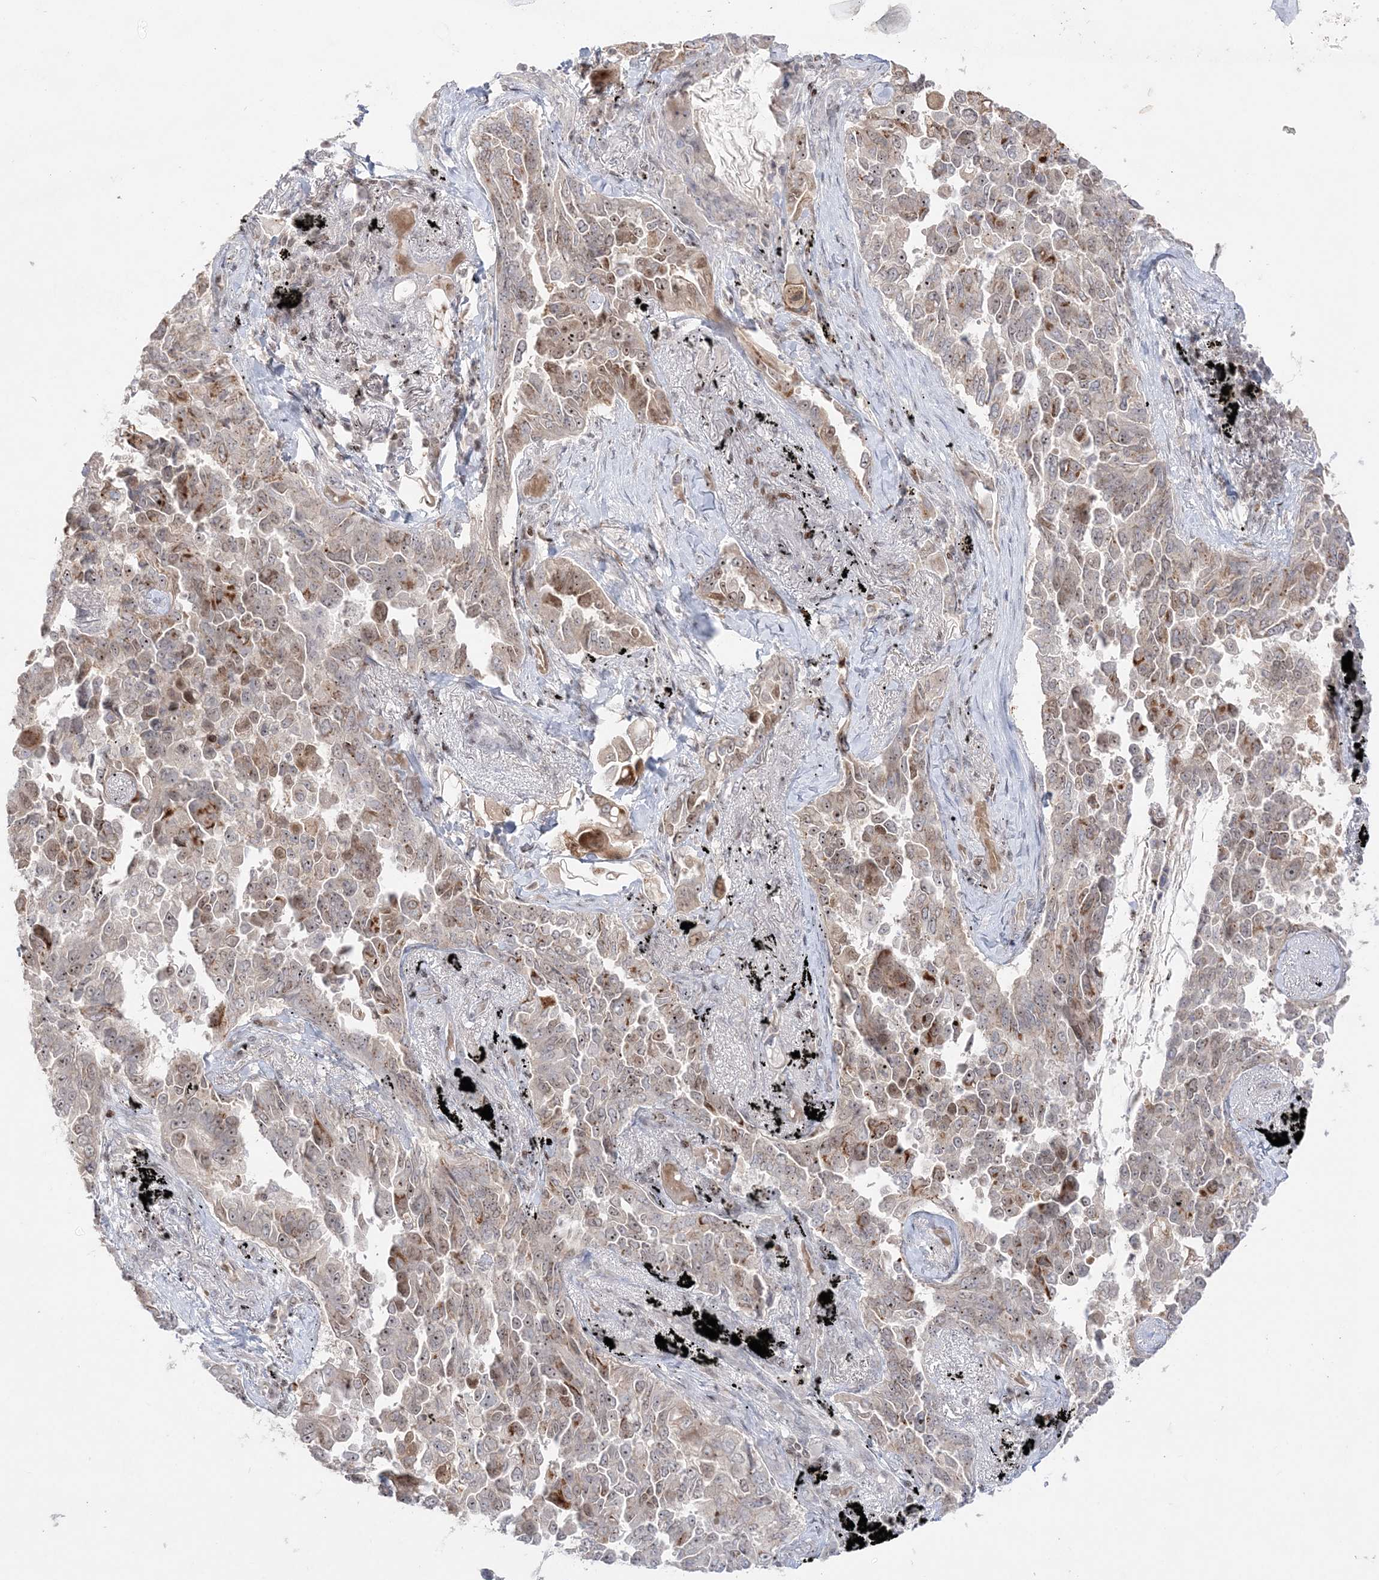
{"staining": {"intensity": "moderate", "quantity": "25%-75%", "location": "cytoplasmic/membranous,nuclear"}, "tissue": "lung cancer", "cell_type": "Tumor cells", "image_type": "cancer", "snomed": [{"axis": "morphology", "description": "Adenocarcinoma, NOS"}, {"axis": "topography", "description": "Lung"}], "caption": "Immunohistochemistry histopathology image of neoplastic tissue: adenocarcinoma (lung) stained using IHC shows medium levels of moderate protein expression localized specifically in the cytoplasmic/membranous and nuclear of tumor cells, appearing as a cytoplasmic/membranous and nuclear brown color.", "gene": "SH3BP4", "patient": {"sex": "female", "age": 67}}